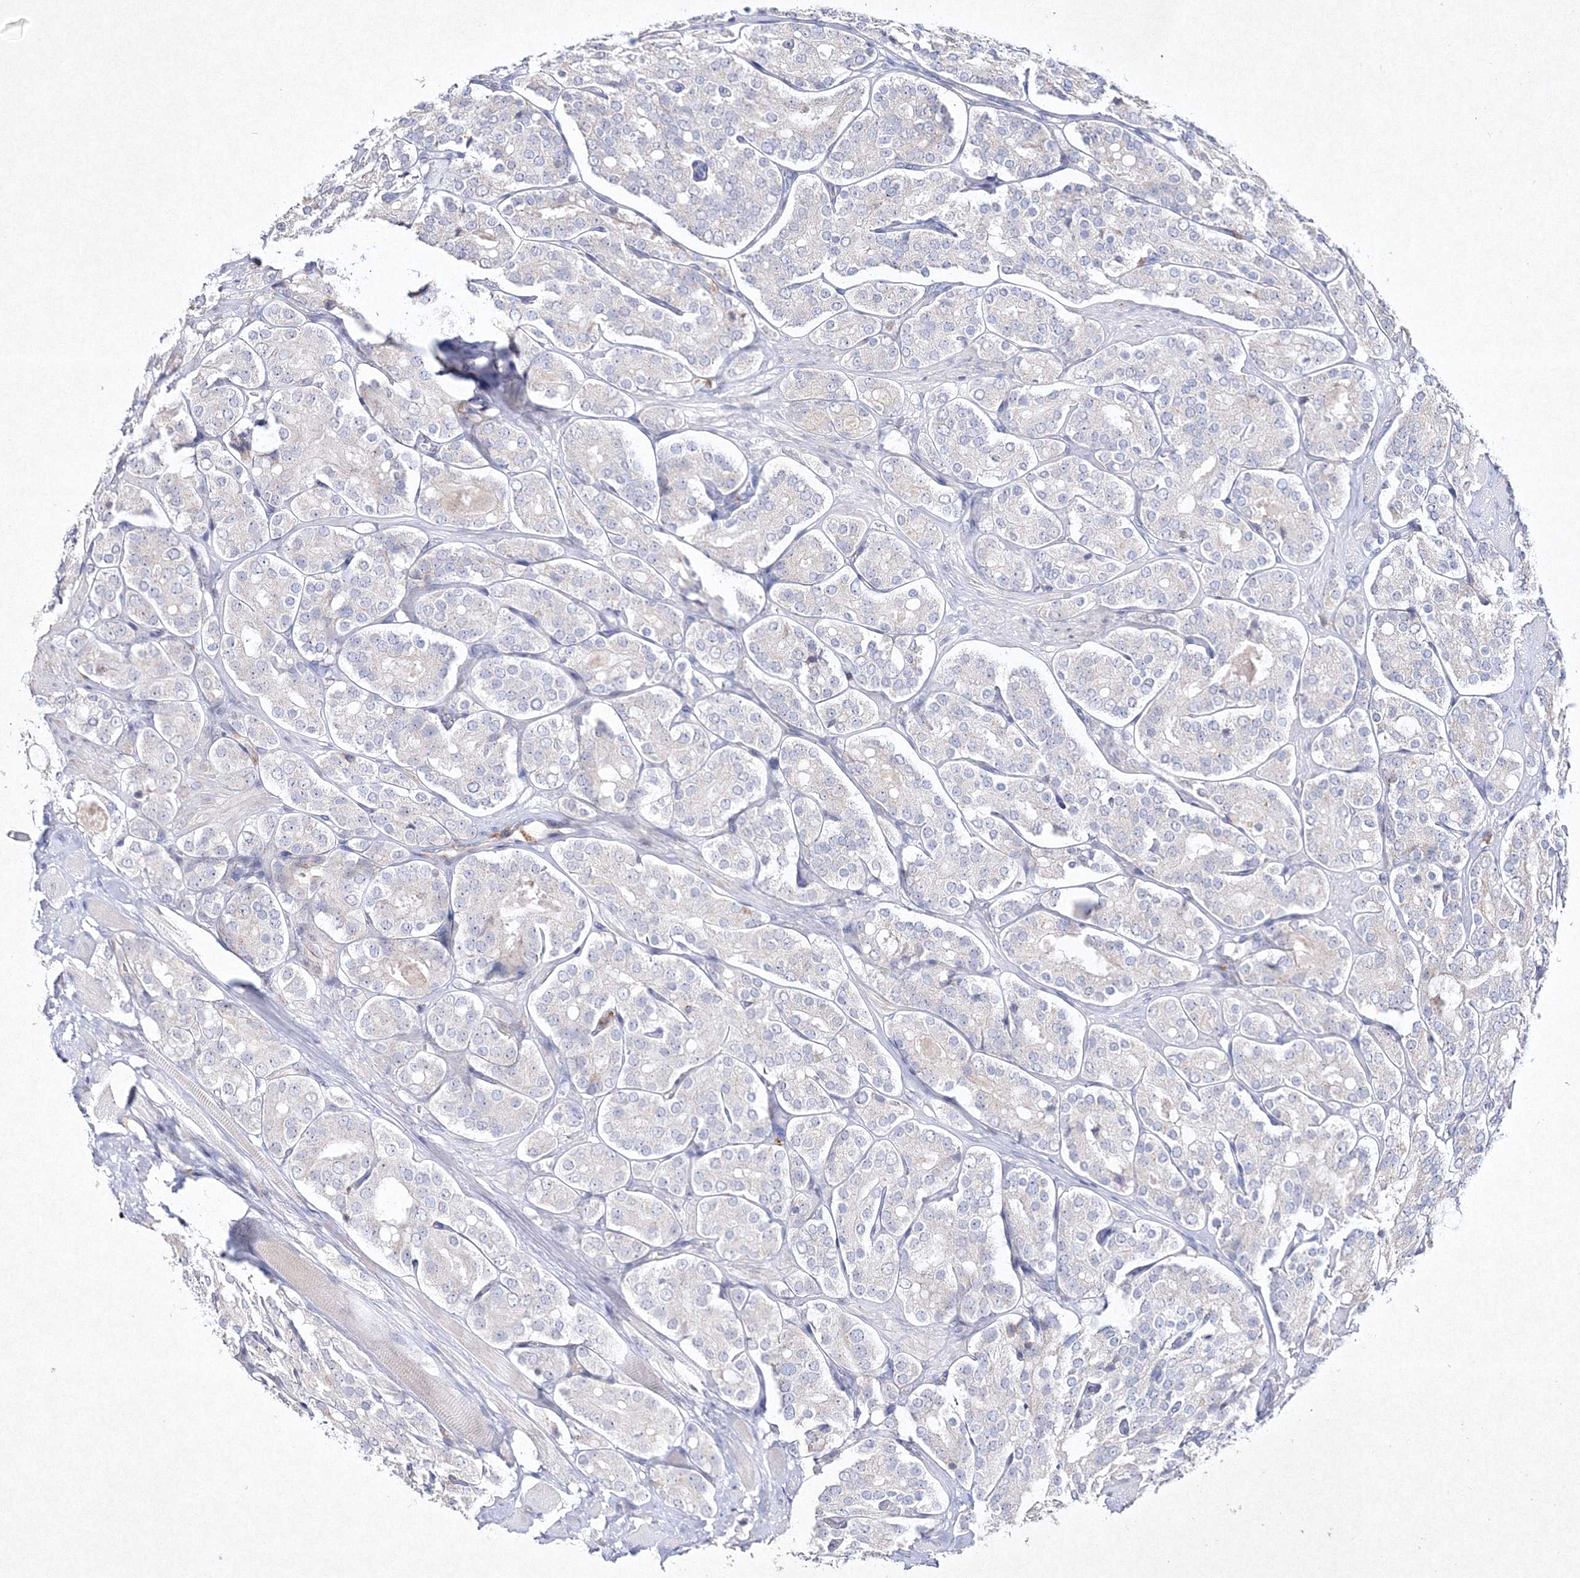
{"staining": {"intensity": "negative", "quantity": "none", "location": "none"}, "tissue": "prostate cancer", "cell_type": "Tumor cells", "image_type": "cancer", "snomed": [{"axis": "morphology", "description": "Adenocarcinoma, High grade"}, {"axis": "topography", "description": "Prostate"}], "caption": "DAB immunohistochemical staining of human adenocarcinoma (high-grade) (prostate) shows no significant staining in tumor cells.", "gene": "HCST", "patient": {"sex": "male", "age": 65}}